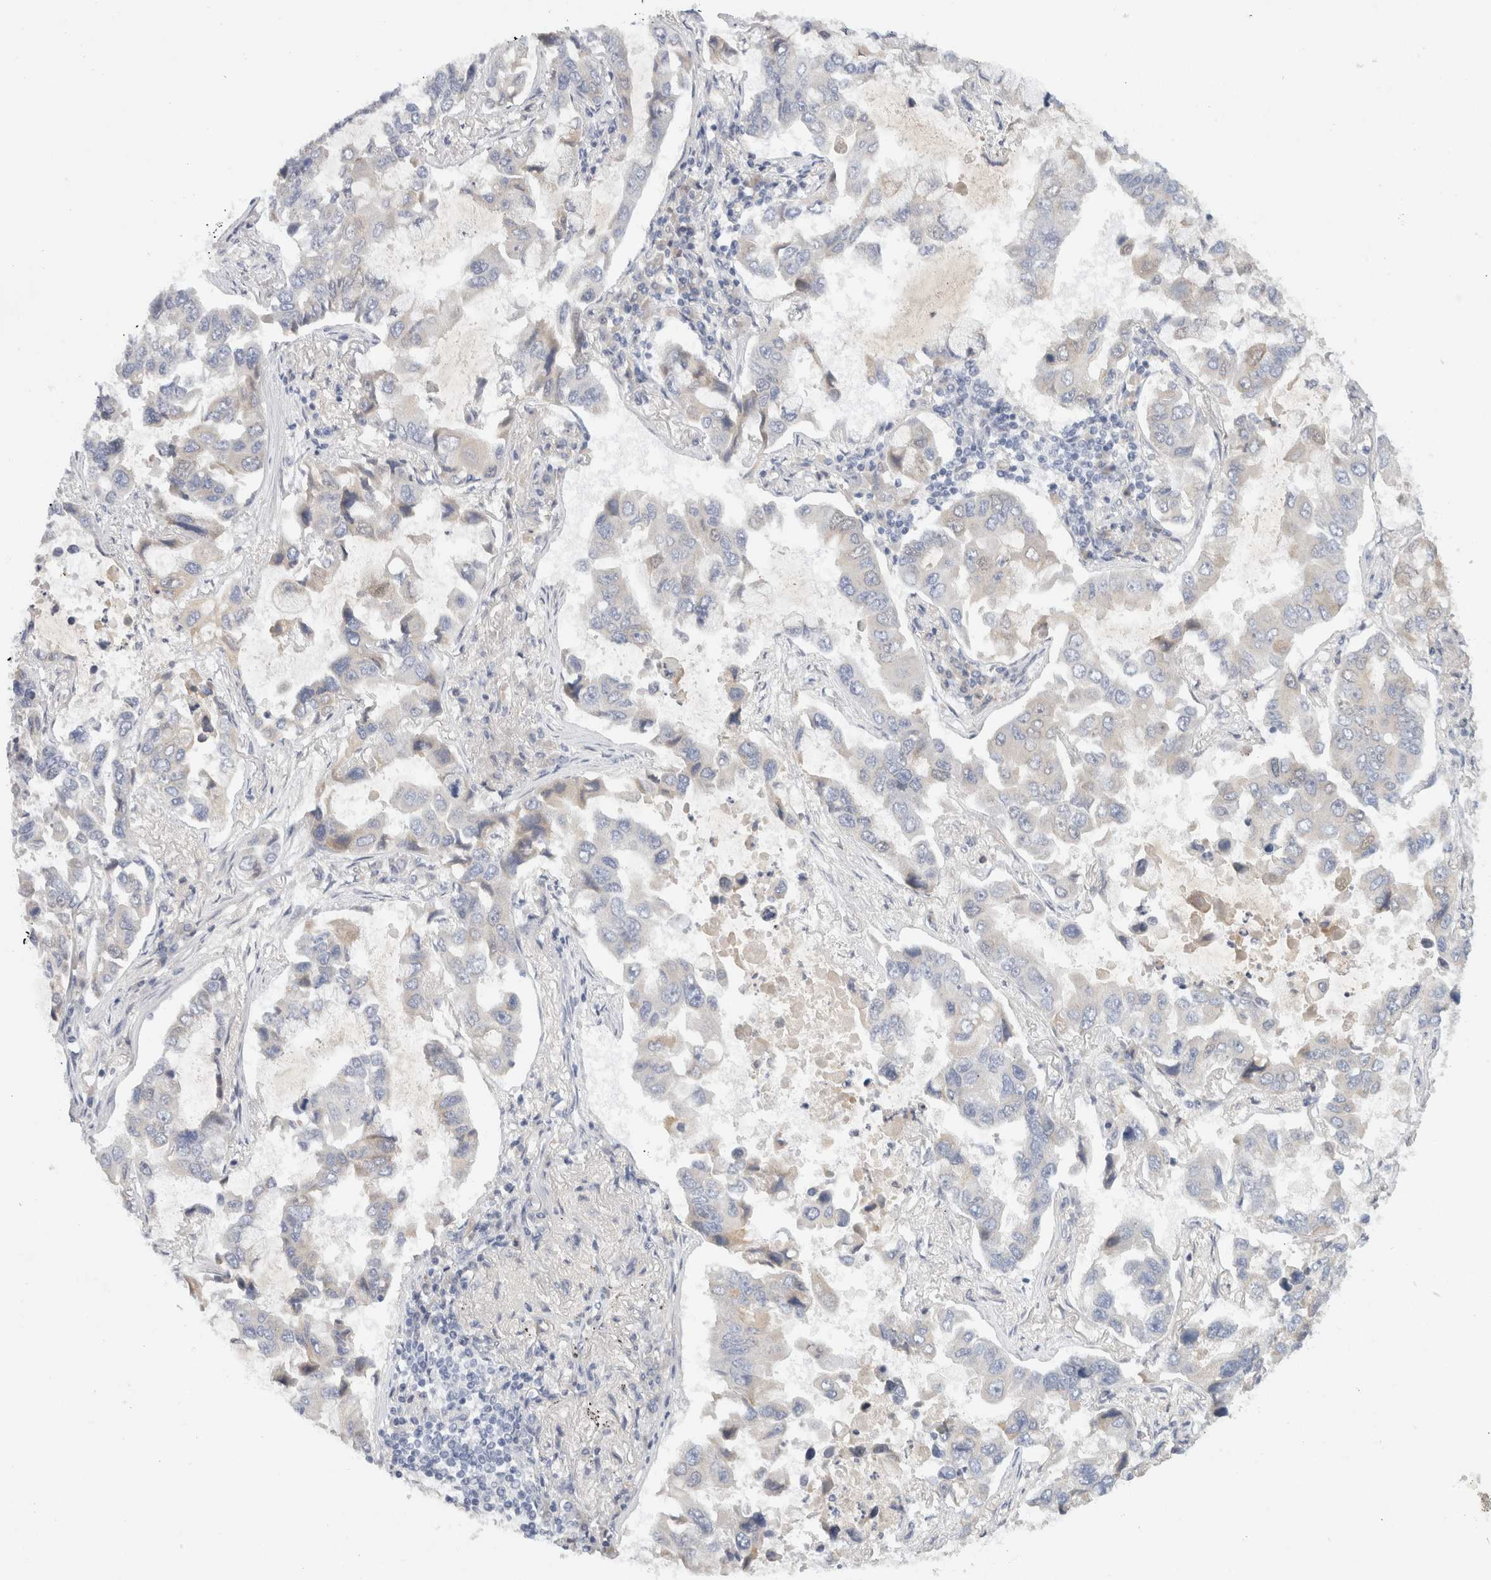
{"staining": {"intensity": "negative", "quantity": "none", "location": "none"}, "tissue": "lung cancer", "cell_type": "Tumor cells", "image_type": "cancer", "snomed": [{"axis": "morphology", "description": "Adenocarcinoma, NOS"}, {"axis": "topography", "description": "Lung"}], "caption": "Tumor cells show no significant protein expression in lung cancer. (DAB immunohistochemistry (IHC), high magnification).", "gene": "STK31", "patient": {"sex": "male", "age": 64}}